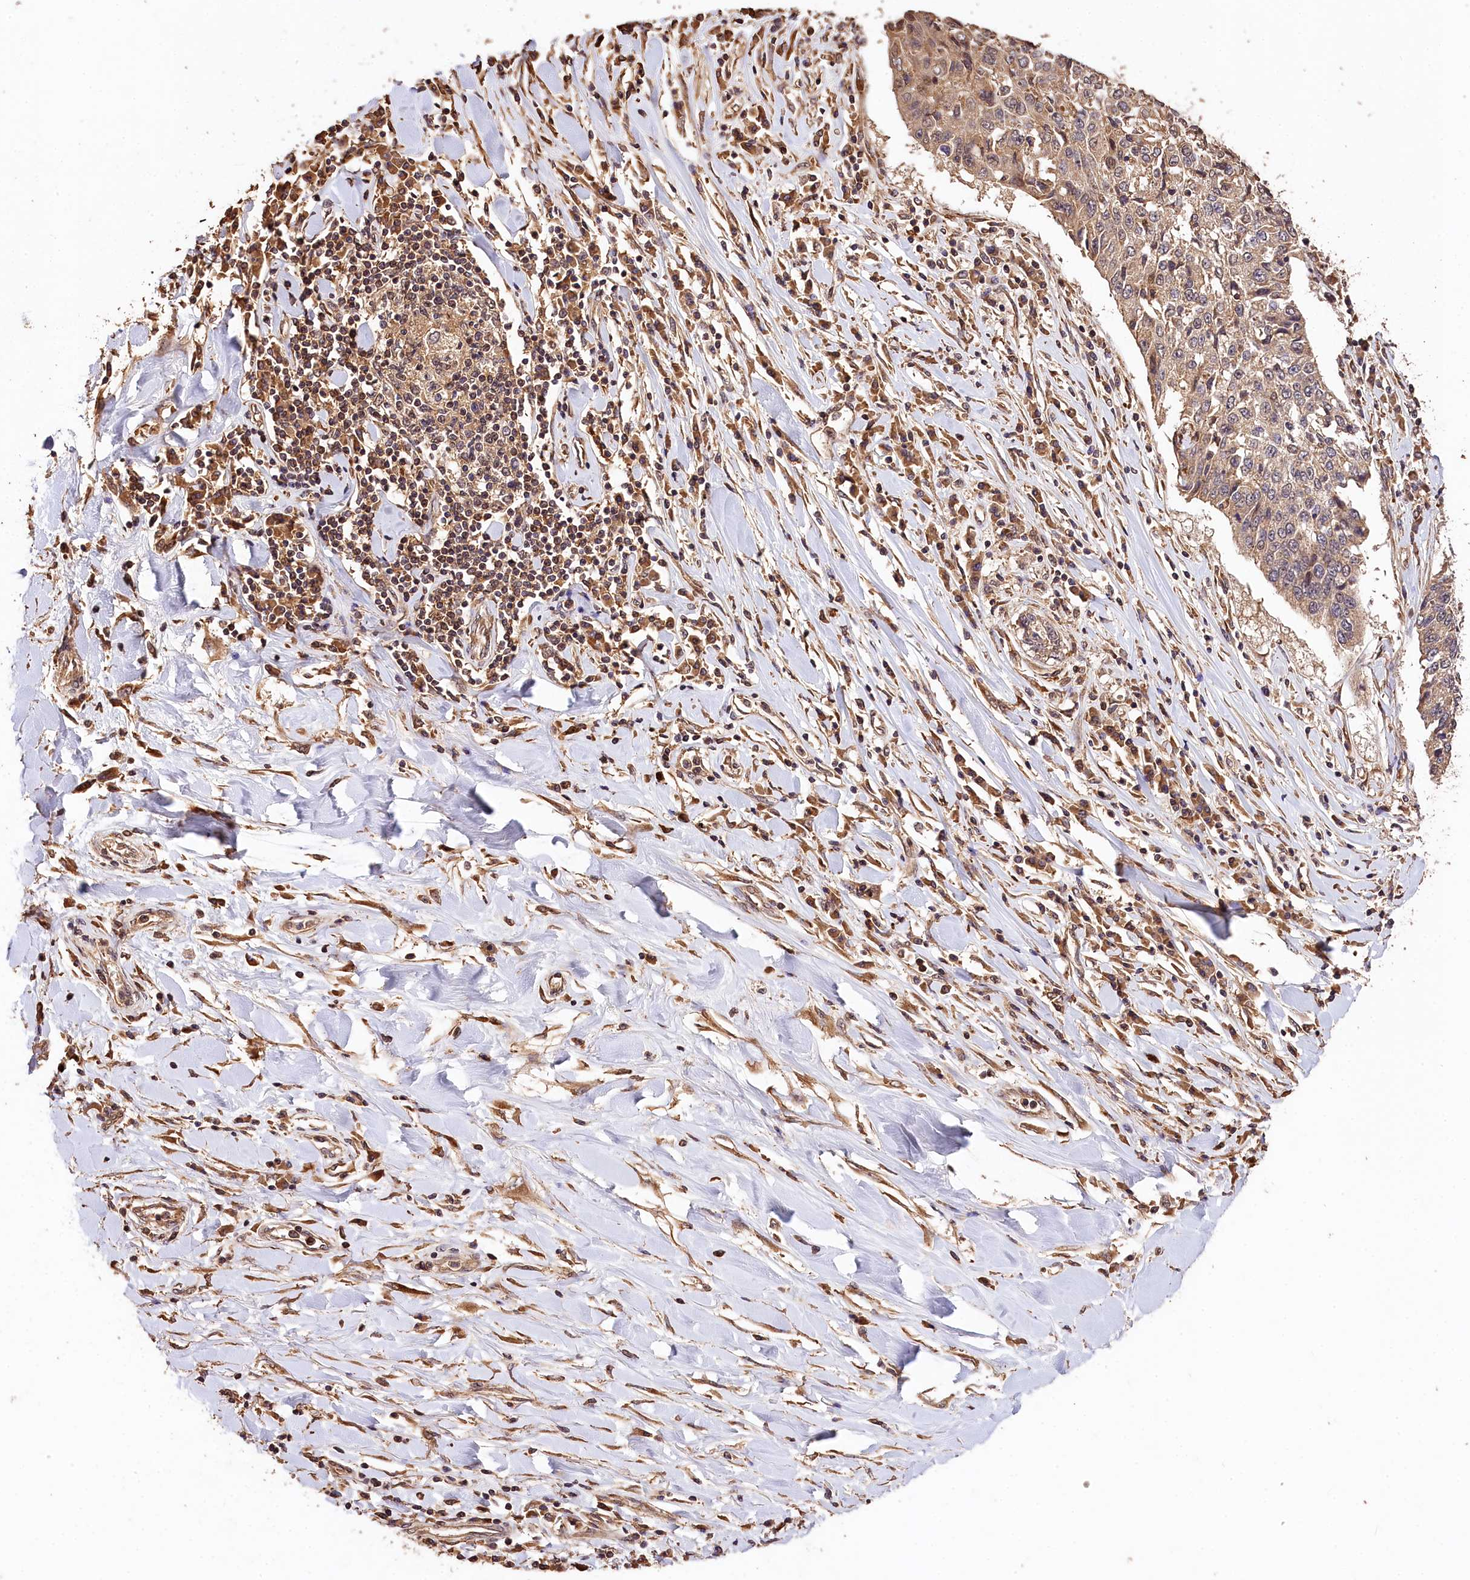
{"staining": {"intensity": "weak", "quantity": "<25%", "location": "cytoplasmic/membranous"}, "tissue": "lung cancer", "cell_type": "Tumor cells", "image_type": "cancer", "snomed": [{"axis": "morphology", "description": "Normal tissue, NOS"}, {"axis": "morphology", "description": "Squamous cell carcinoma, NOS"}, {"axis": "topography", "description": "Cartilage tissue"}, {"axis": "topography", "description": "Bronchus"}, {"axis": "topography", "description": "Lung"}, {"axis": "topography", "description": "Peripheral nerve tissue"}], "caption": "DAB immunohistochemical staining of lung cancer (squamous cell carcinoma) exhibits no significant staining in tumor cells.", "gene": "KPTN", "patient": {"sex": "female", "age": 49}}